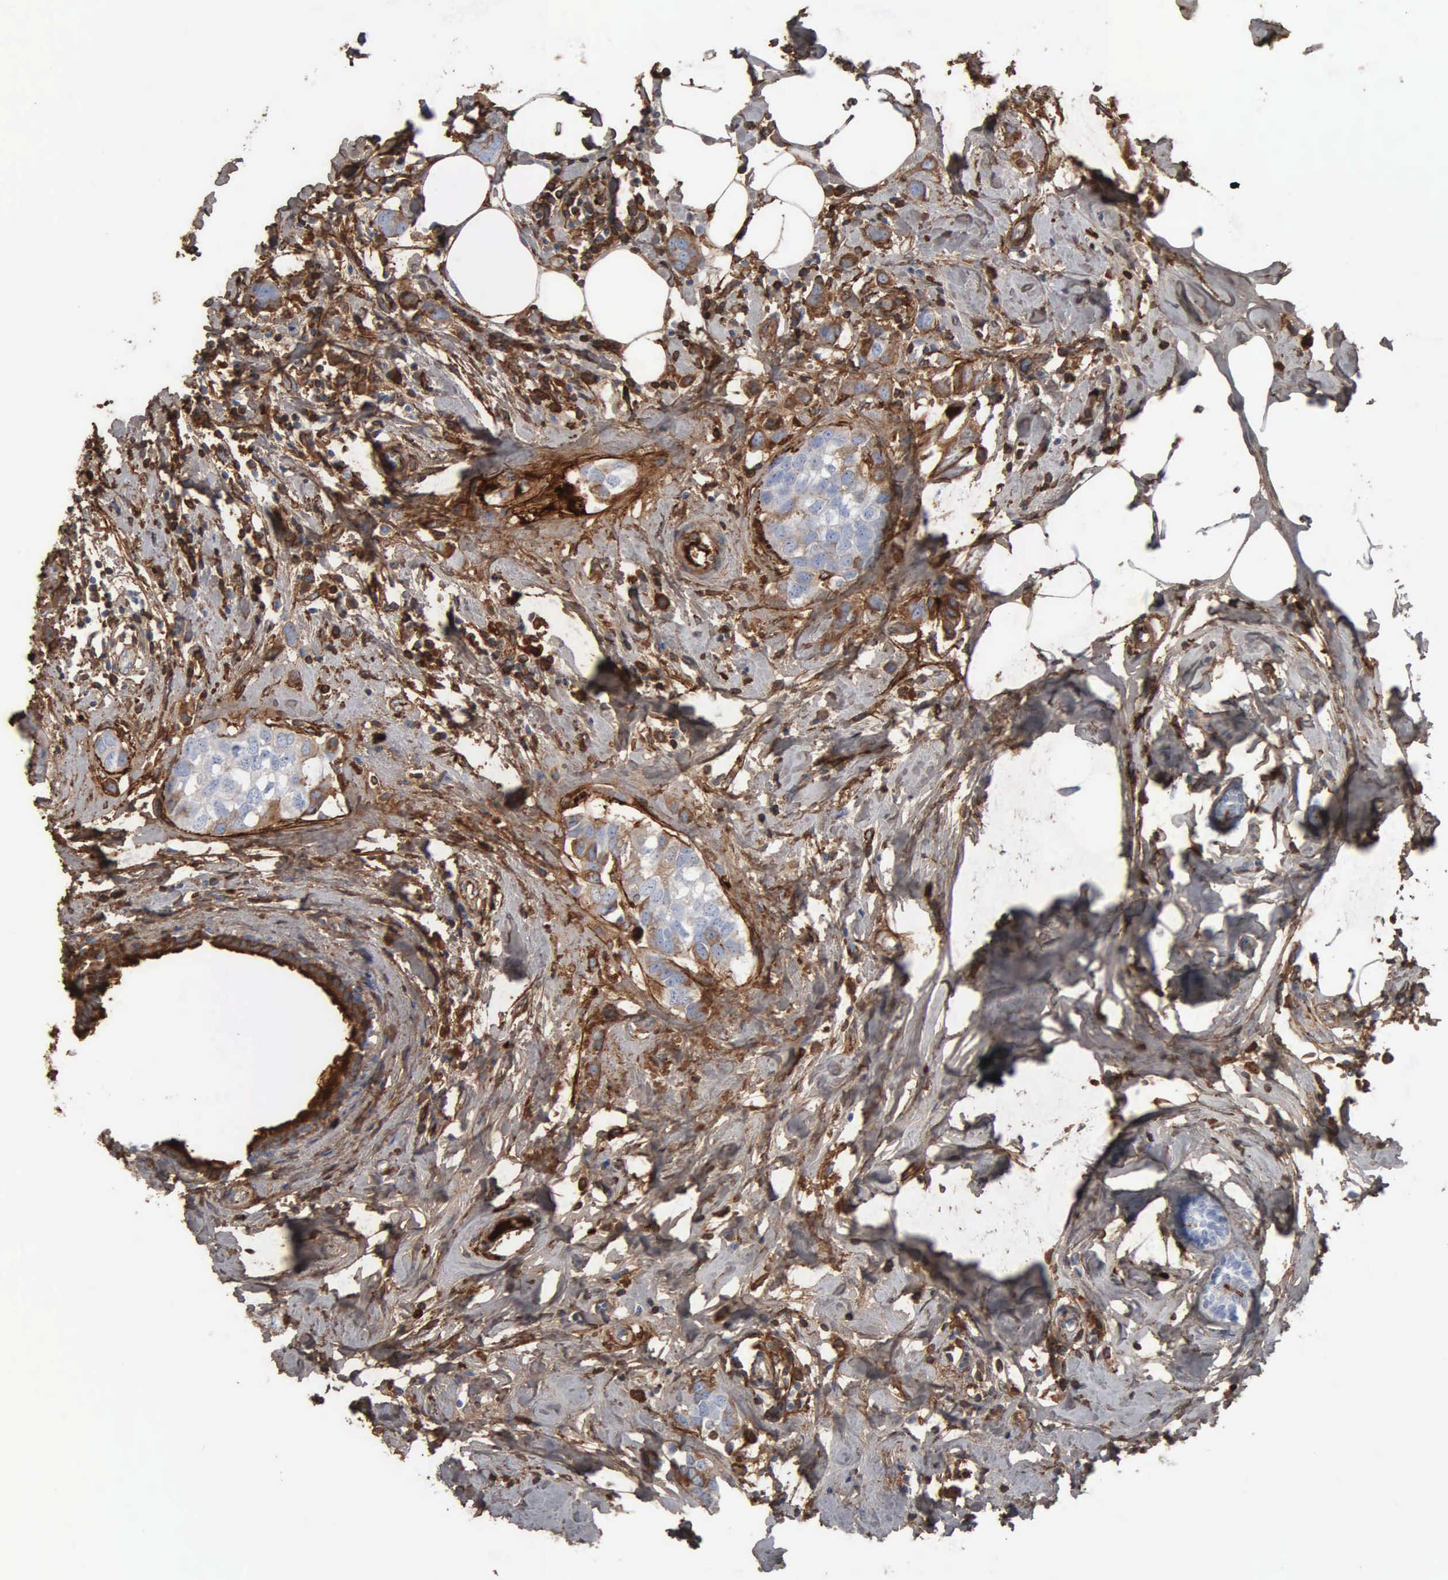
{"staining": {"intensity": "moderate", "quantity": "<25%", "location": "cytoplasmic/membranous"}, "tissue": "breast cancer", "cell_type": "Tumor cells", "image_type": "cancer", "snomed": [{"axis": "morphology", "description": "Normal tissue, NOS"}, {"axis": "morphology", "description": "Duct carcinoma"}, {"axis": "topography", "description": "Breast"}], "caption": "IHC image of human invasive ductal carcinoma (breast) stained for a protein (brown), which displays low levels of moderate cytoplasmic/membranous positivity in approximately <25% of tumor cells.", "gene": "FN1", "patient": {"sex": "female", "age": 50}}